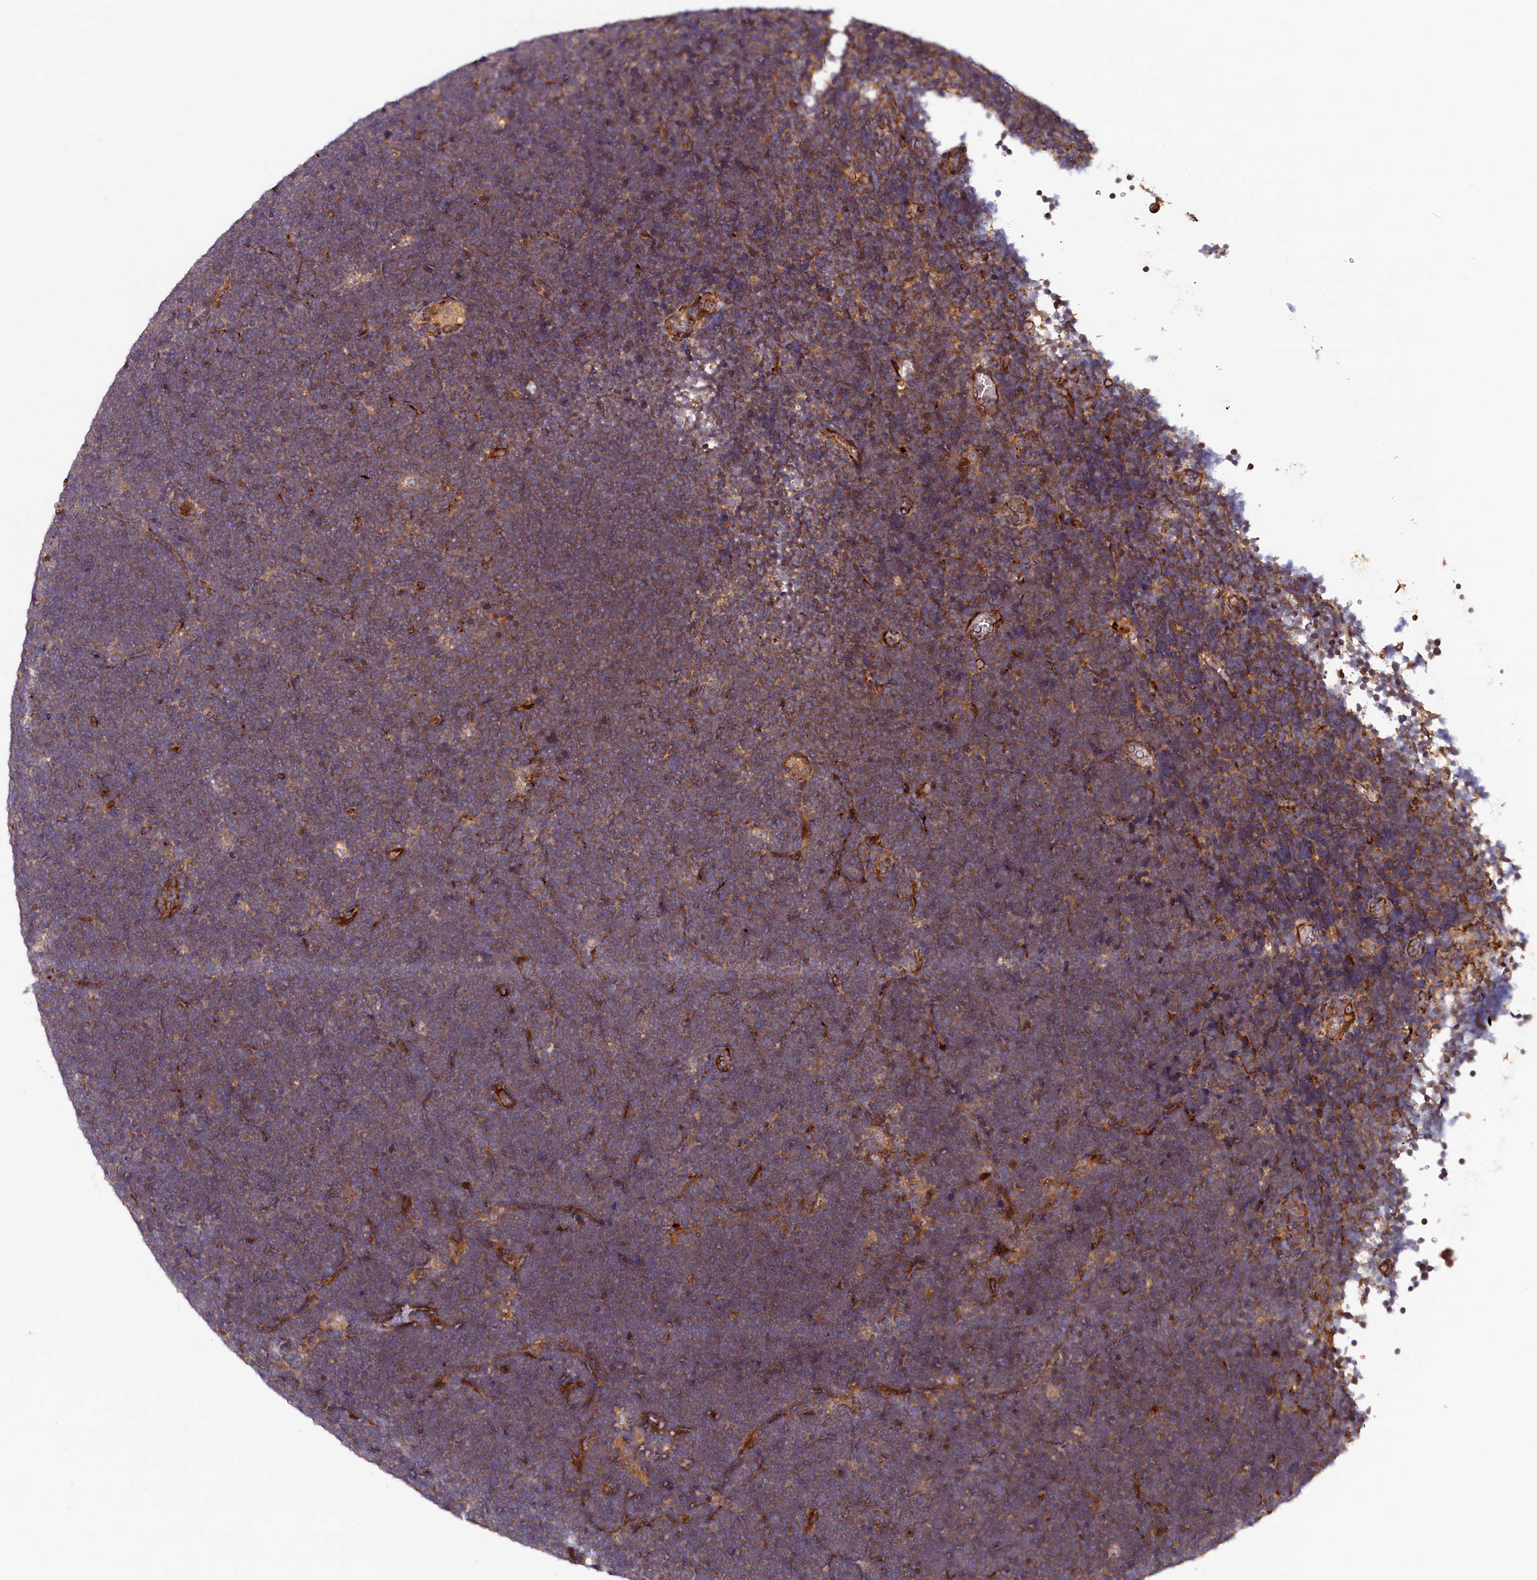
{"staining": {"intensity": "moderate", "quantity": ">75%", "location": "cytoplasmic/membranous"}, "tissue": "lymphoma", "cell_type": "Tumor cells", "image_type": "cancer", "snomed": [{"axis": "morphology", "description": "Malignant lymphoma, non-Hodgkin's type, High grade"}, {"axis": "topography", "description": "Lymph node"}], "caption": "Immunohistochemical staining of high-grade malignant lymphoma, non-Hodgkin's type shows medium levels of moderate cytoplasmic/membranous protein expression in about >75% of tumor cells.", "gene": "ARRDC4", "patient": {"sex": "male", "age": 13}}